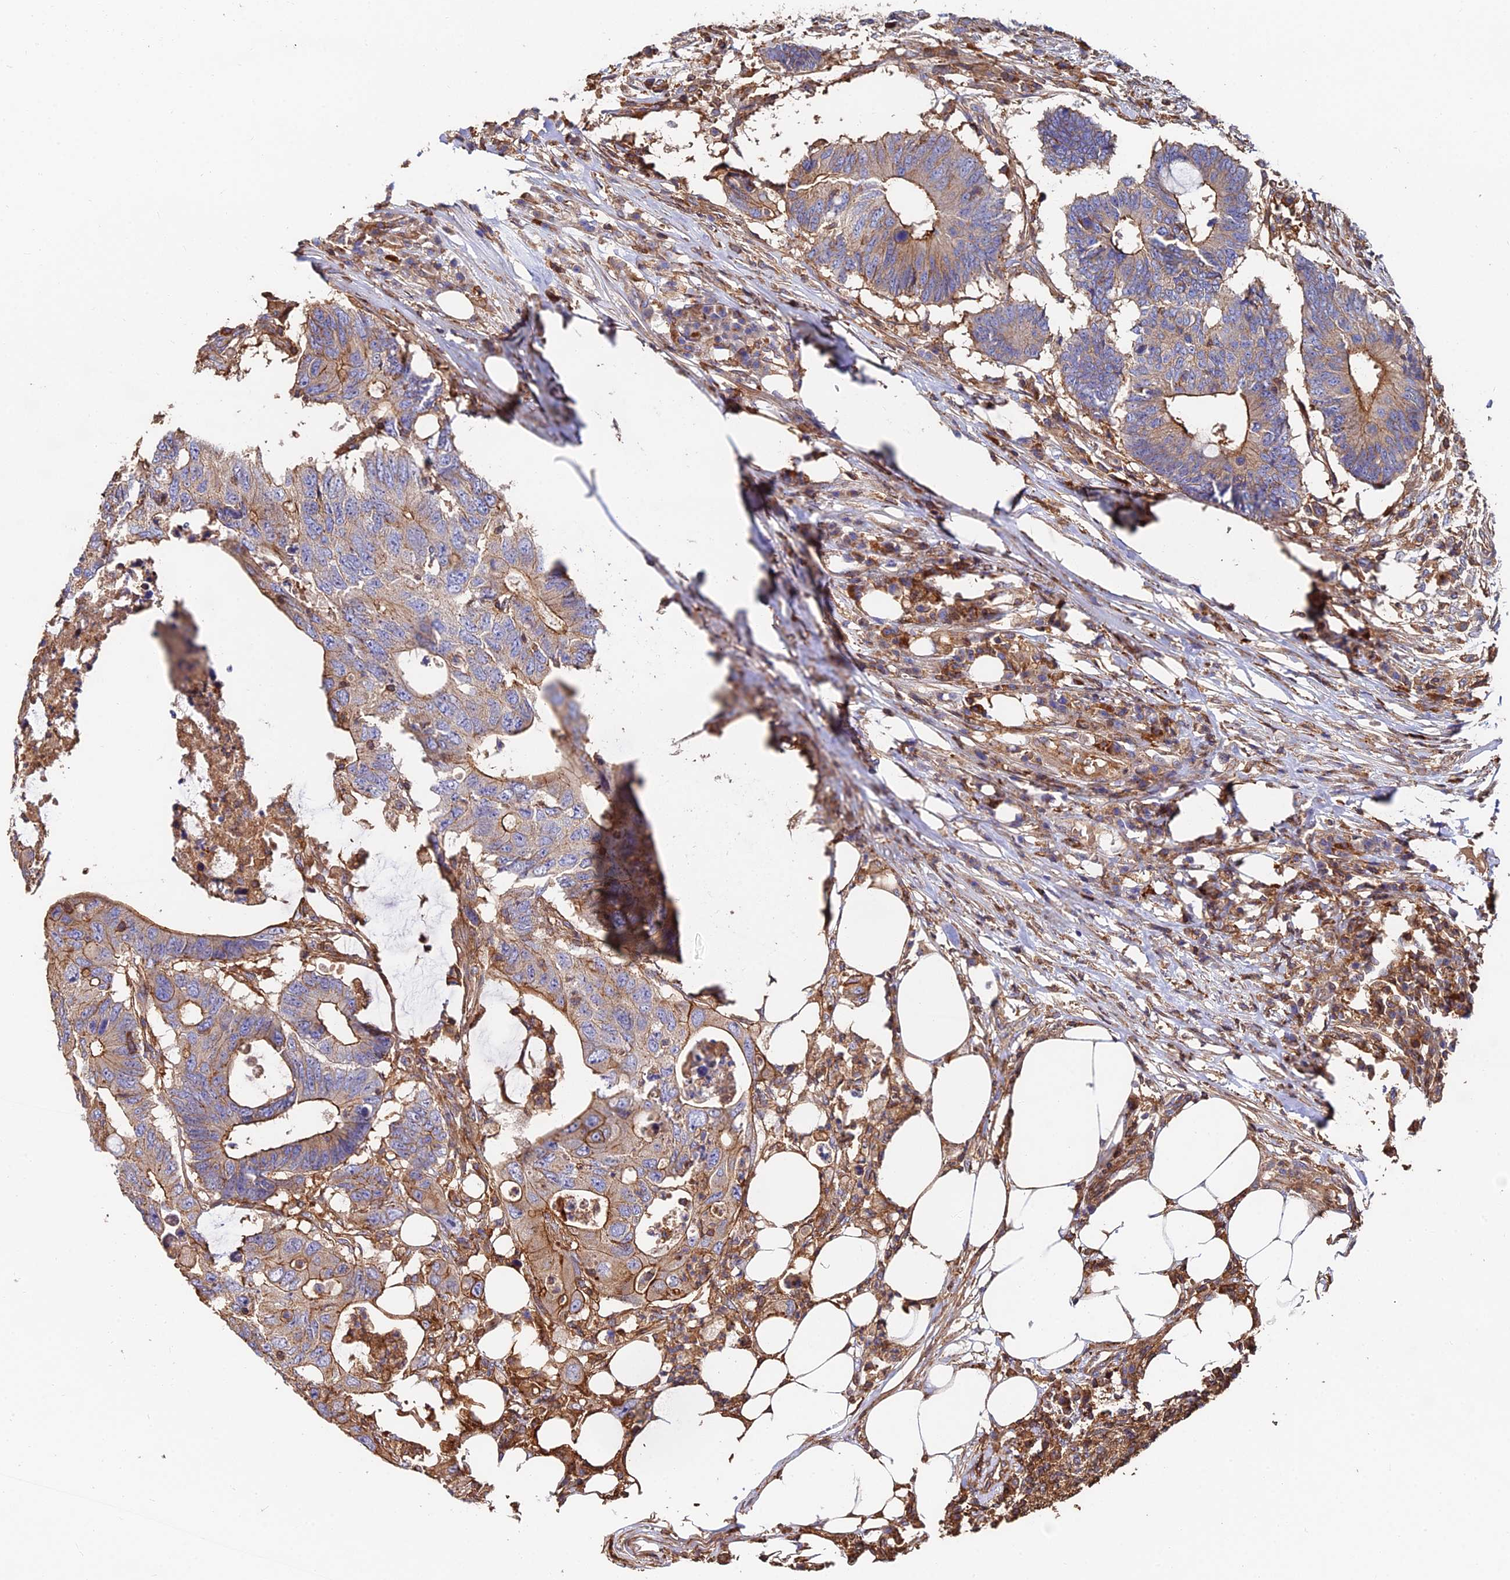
{"staining": {"intensity": "moderate", "quantity": "25%-75%", "location": "cytoplasmic/membranous"}, "tissue": "colorectal cancer", "cell_type": "Tumor cells", "image_type": "cancer", "snomed": [{"axis": "morphology", "description": "Adenocarcinoma, NOS"}, {"axis": "topography", "description": "Colon"}], "caption": "There is medium levels of moderate cytoplasmic/membranous expression in tumor cells of colorectal cancer (adenocarcinoma), as demonstrated by immunohistochemical staining (brown color).", "gene": "EXT1", "patient": {"sex": "male", "age": 71}}